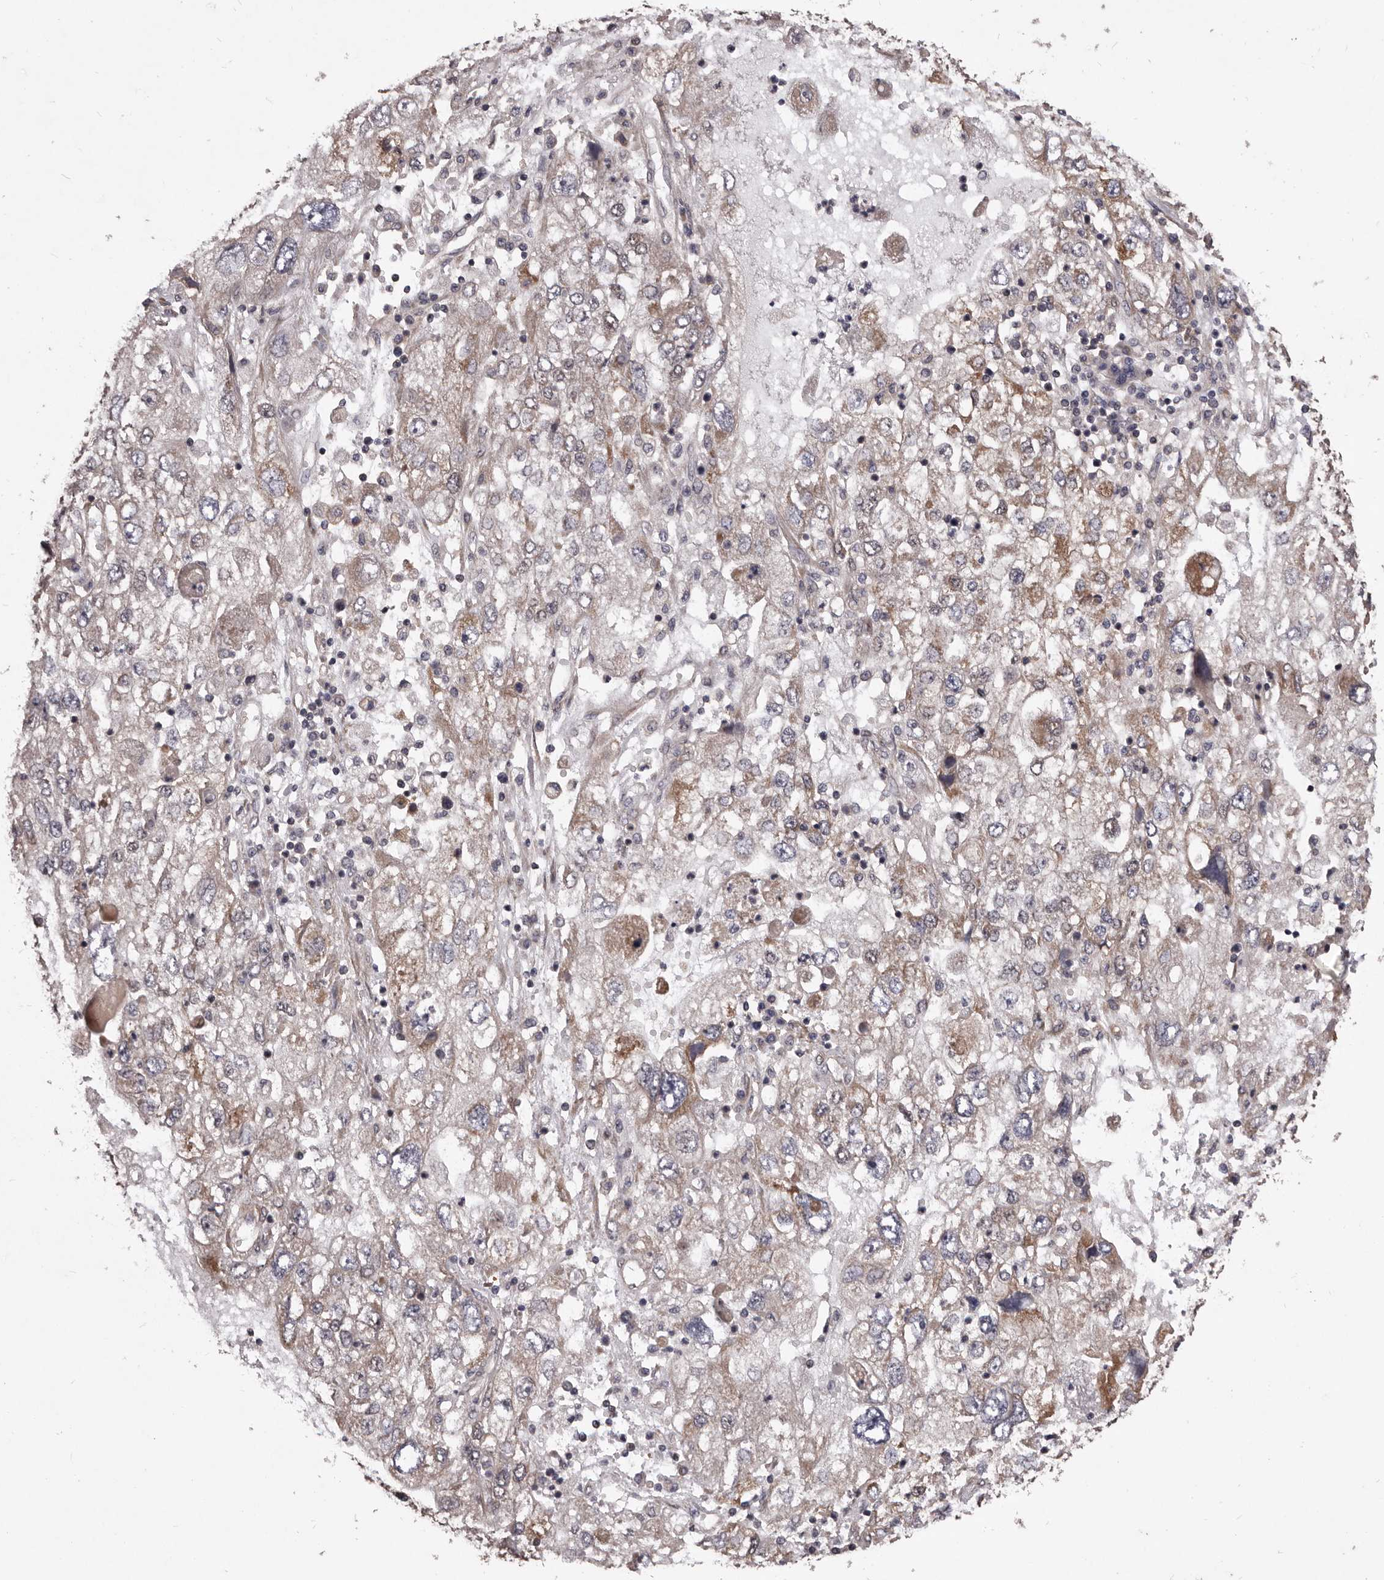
{"staining": {"intensity": "moderate", "quantity": "25%-75%", "location": "cytoplasmic/membranous,nuclear"}, "tissue": "endometrial cancer", "cell_type": "Tumor cells", "image_type": "cancer", "snomed": [{"axis": "morphology", "description": "Adenocarcinoma, NOS"}, {"axis": "topography", "description": "Endometrium"}], "caption": "Immunohistochemistry (IHC) staining of adenocarcinoma (endometrial), which demonstrates medium levels of moderate cytoplasmic/membranous and nuclear positivity in about 25%-75% of tumor cells indicating moderate cytoplasmic/membranous and nuclear protein staining. The staining was performed using DAB (brown) for protein detection and nuclei were counterstained in hematoxylin (blue).", "gene": "CELF3", "patient": {"sex": "female", "age": 49}}